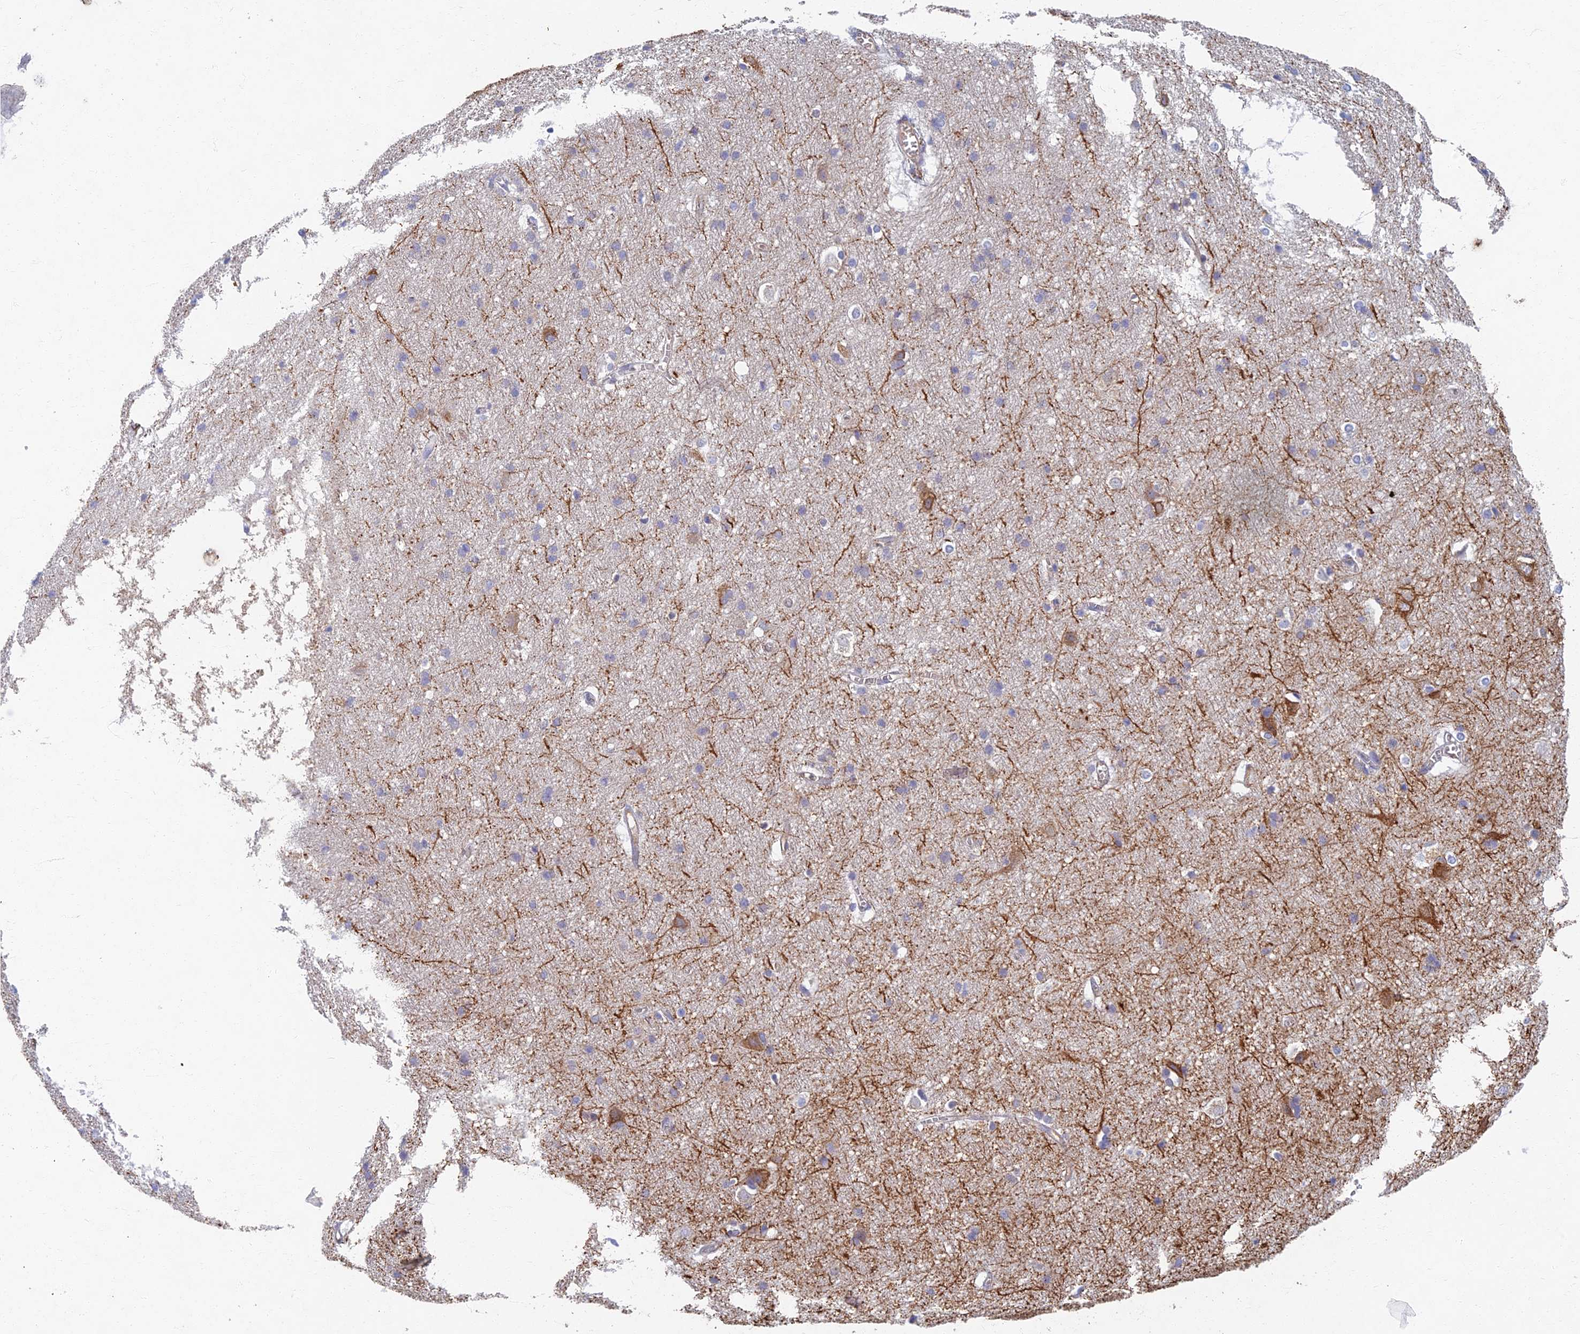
{"staining": {"intensity": "weak", "quantity": ">75%", "location": "cytoplasmic/membranous"}, "tissue": "cerebral cortex", "cell_type": "Endothelial cells", "image_type": "normal", "snomed": [{"axis": "morphology", "description": "Normal tissue, NOS"}, {"axis": "topography", "description": "Cerebral cortex"}], "caption": "Weak cytoplasmic/membranous protein positivity is identified in about >75% of endothelial cells in cerebral cortex.", "gene": "RHBDL2", "patient": {"sex": "male", "age": 54}}